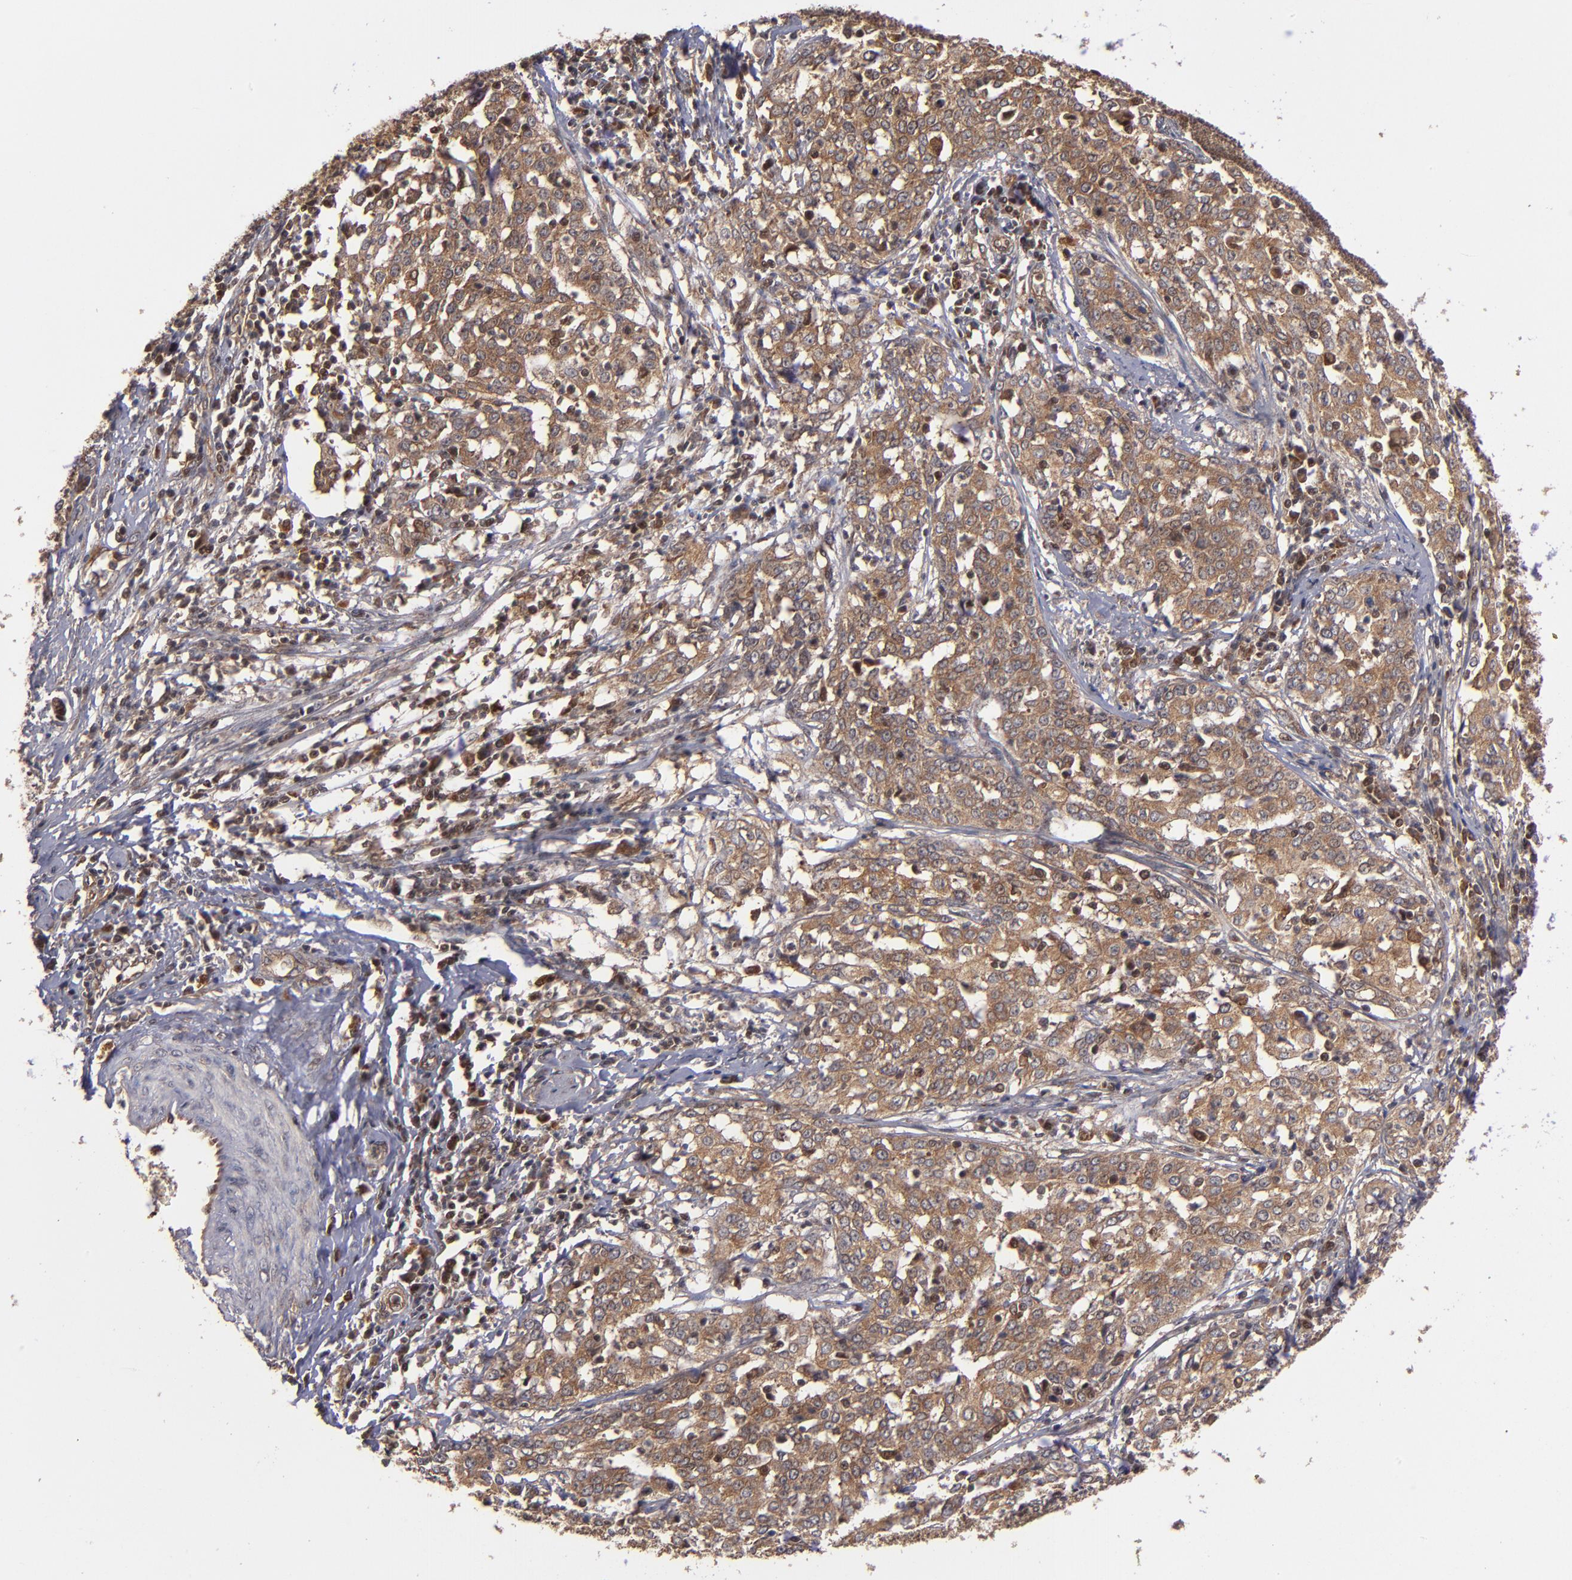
{"staining": {"intensity": "moderate", "quantity": ">75%", "location": "cytoplasmic/membranous"}, "tissue": "cervical cancer", "cell_type": "Tumor cells", "image_type": "cancer", "snomed": [{"axis": "morphology", "description": "Squamous cell carcinoma, NOS"}, {"axis": "topography", "description": "Cervix"}], "caption": "A micrograph of human cervical squamous cell carcinoma stained for a protein reveals moderate cytoplasmic/membranous brown staining in tumor cells. (DAB = brown stain, brightfield microscopy at high magnification).", "gene": "BDKRB1", "patient": {"sex": "female", "age": 39}}